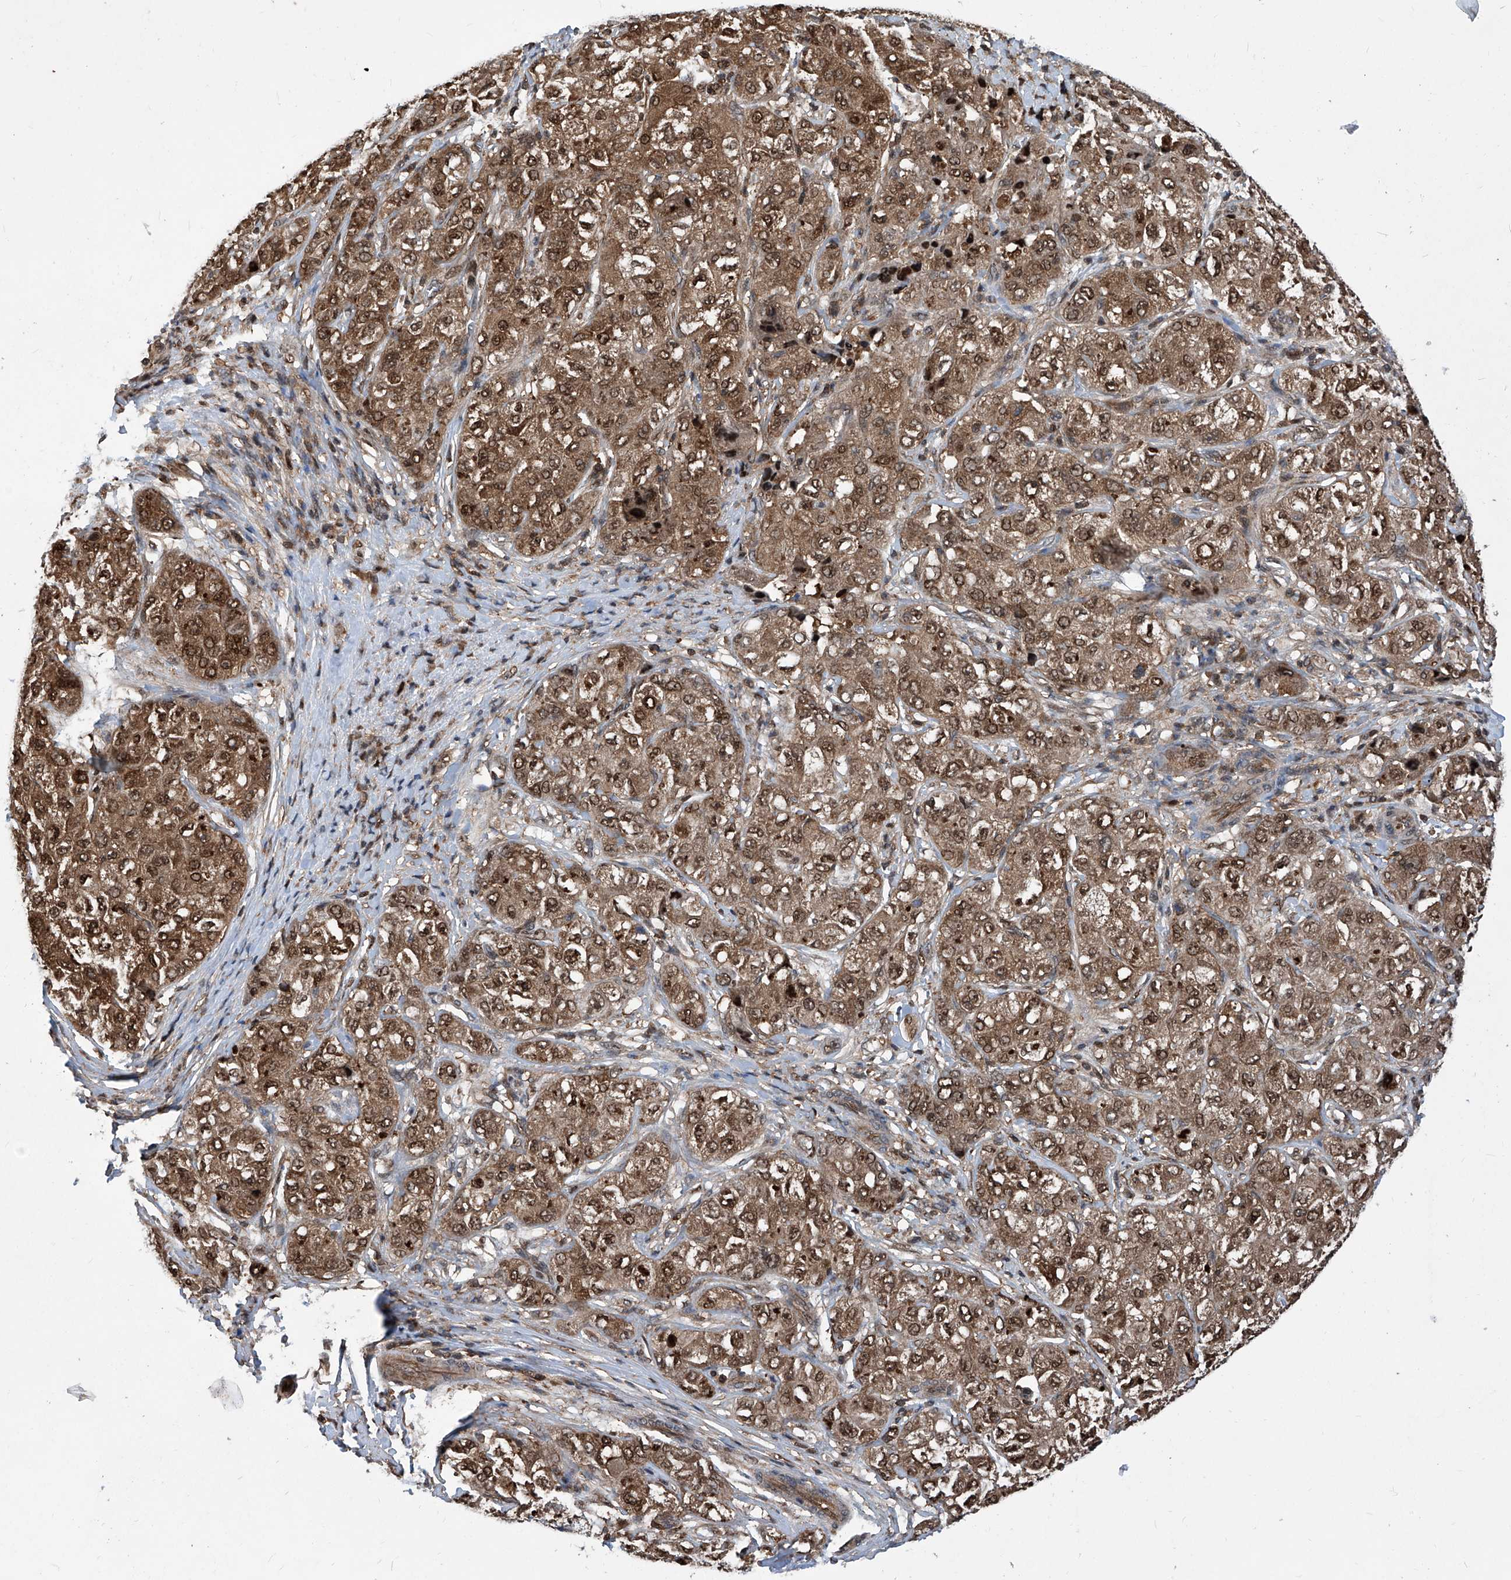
{"staining": {"intensity": "moderate", "quantity": ">75%", "location": "cytoplasmic/membranous,nuclear"}, "tissue": "liver cancer", "cell_type": "Tumor cells", "image_type": "cancer", "snomed": [{"axis": "morphology", "description": "Carcinoma, Hepatocellular, NOS"}, {"axis": "topography", "description": "Liver"}], "caption": "A micrograph showing moderate cytoplasmic/membranous and nuclear staining in approximately >75% of tumor cells in hepatocellular carcinoma (liver), as visualized by brown immunohistochemical staining.", "gene": "PSMB1", "patient": {"sex": "male", "age": 80}}